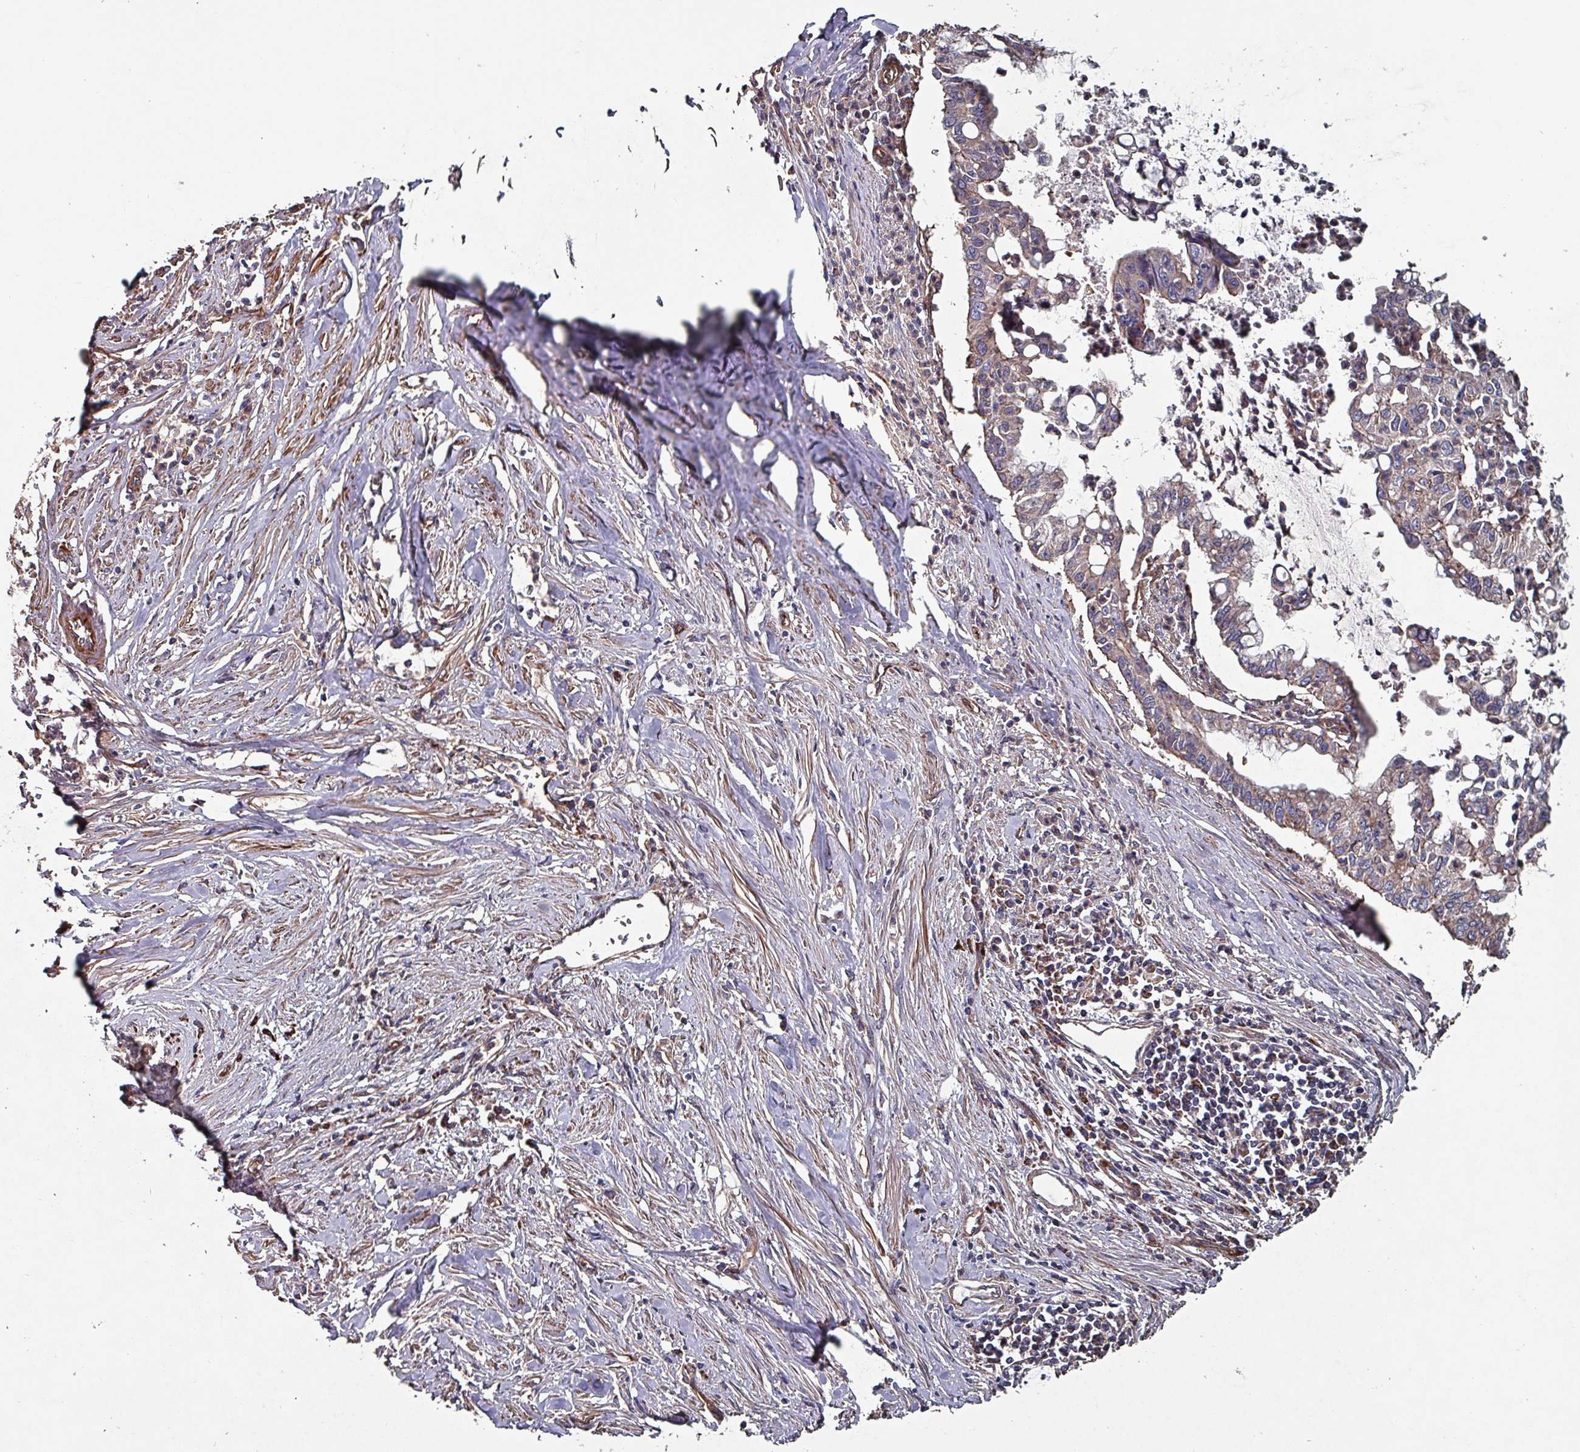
{"staining": {"intensity": "moderate", "quantity": "<25%", "location": "cytoplasmic/membranous"}, "tissue": "pancreatic cancer", "cell_type": "Tumor cells", "image_type": "cancer", "snomed": [{"axis": "morphology", "description": "Adenocarcinoma, NOS"}, {"axis": "topography", "description": "Pancreas"}], "caption": "Immunohistochemical staining of human pancreatic cancer shows low levels of moderate cytoplasmic/membranous protein expression in about <25% of tumor cells.", "gene": "ANO10", "patient": {"sex": "male", "age": 73}}